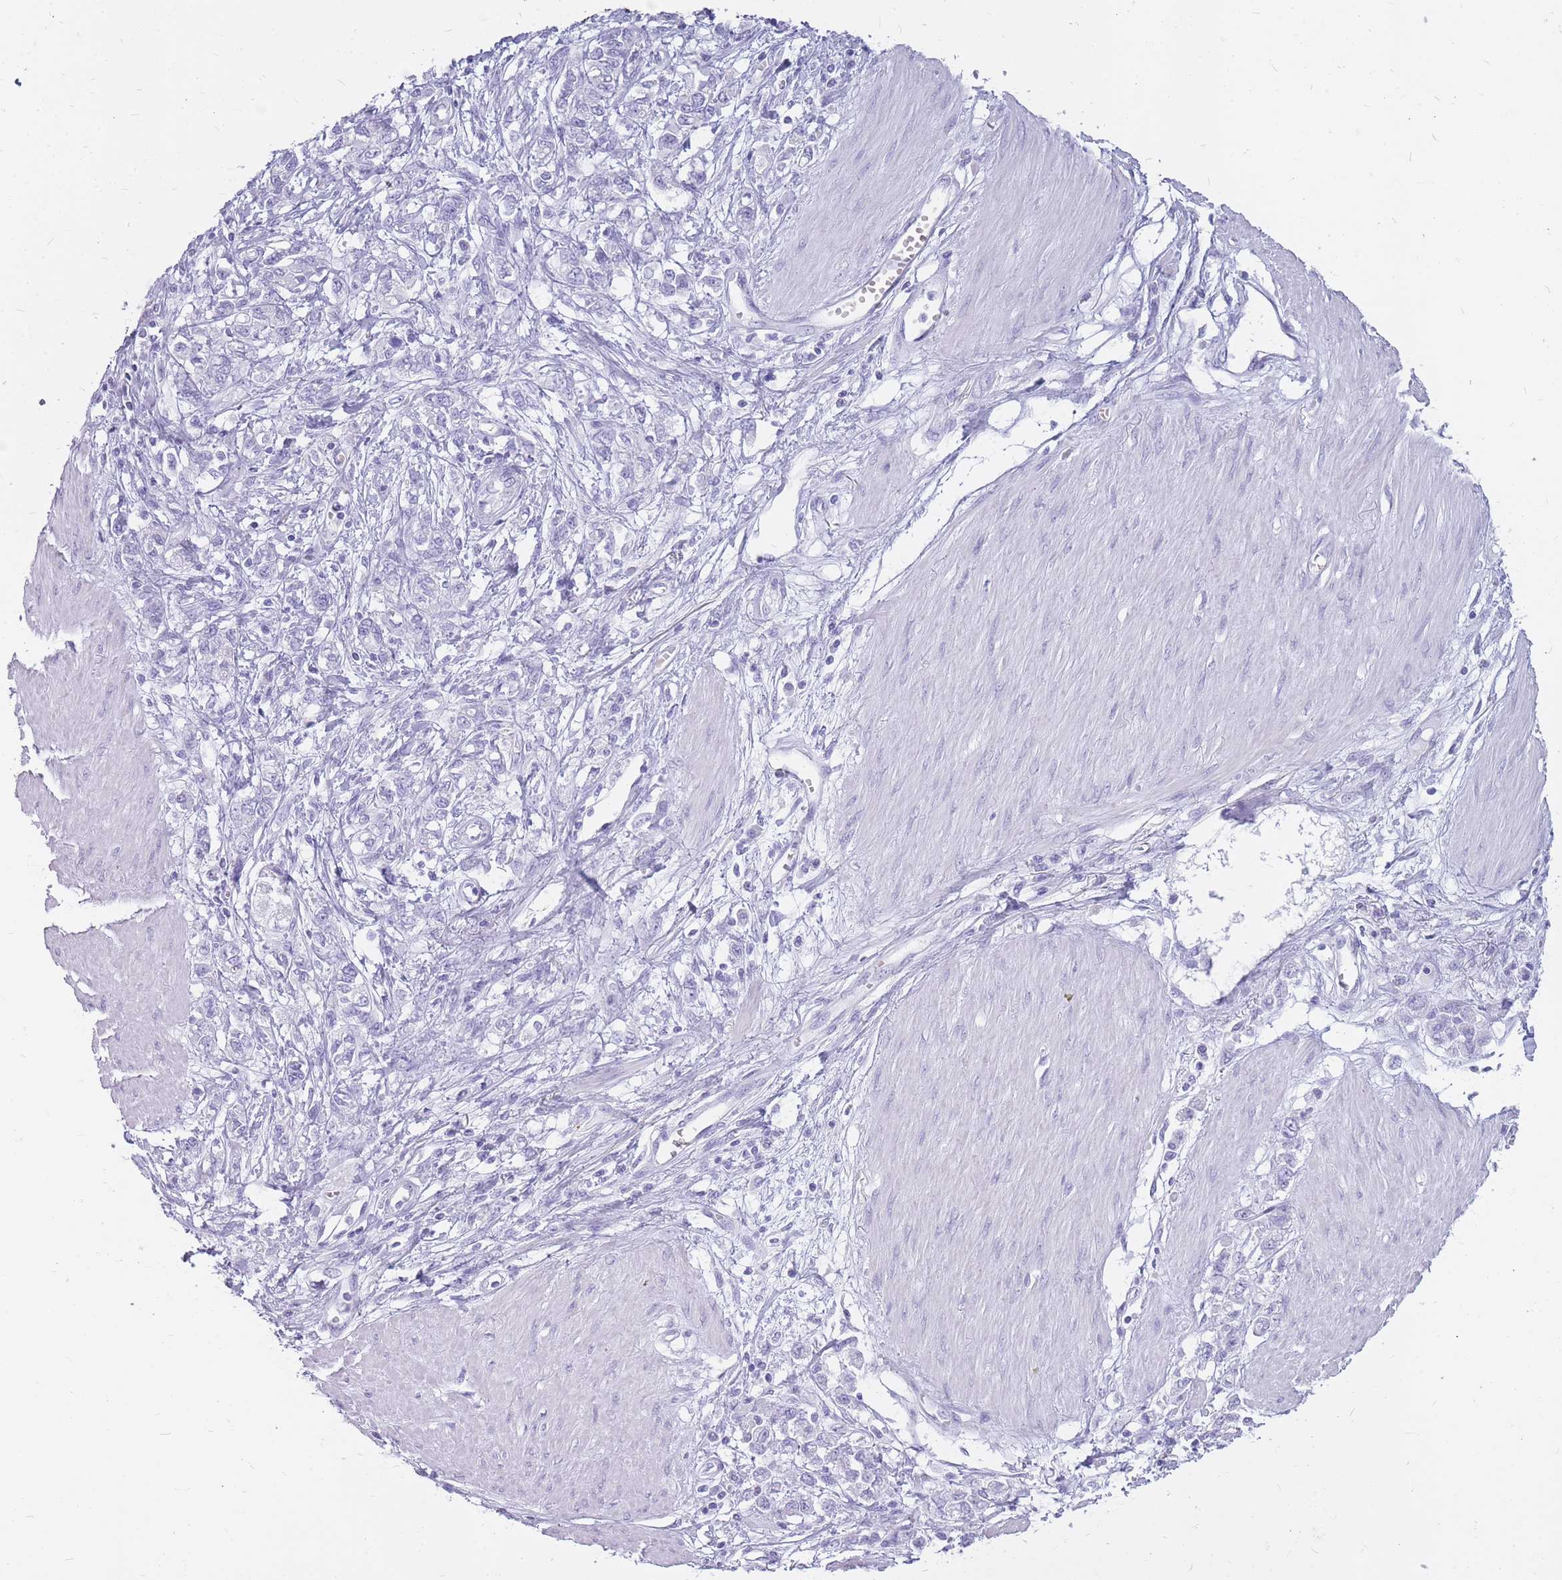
{"staining": {"intensity": "negative", "quantity": "none", "location": "none"}, "tissue": "stomach cancer", "cell_type": "Tumor cells", "image_type": "cancer", "snomed": [{"axis": "morphology", "description": "Adenocarcinoma, NOS"}, {"axis": "topography", "description": "Stomach"}], "caption": "Protein analysis of stomach cancer reveals no significant expression in tumor cells.", "gene": "INS", "patient": {"sex": "female", "age": 76}}